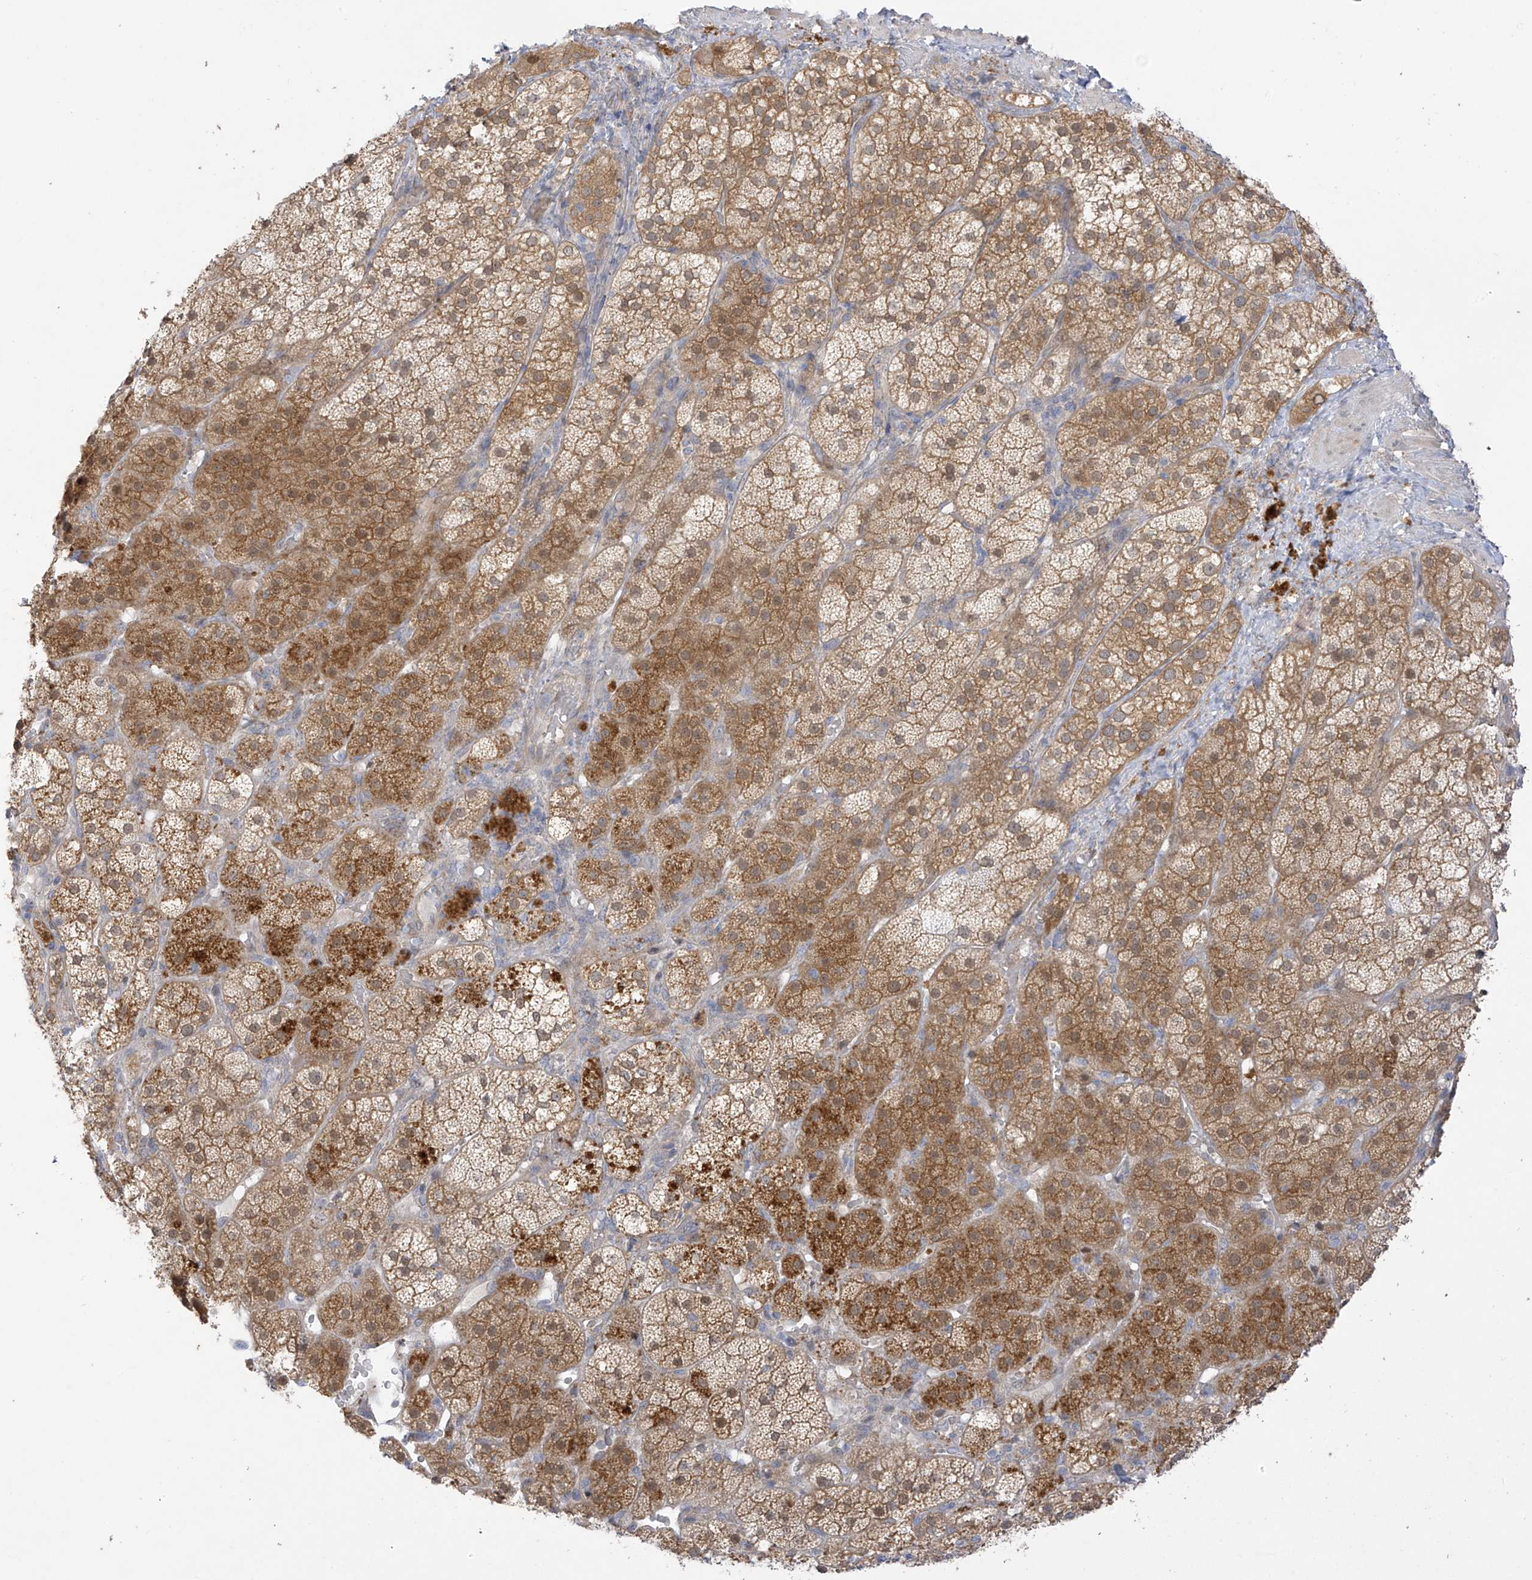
{"staining": {"intensity": "moderate", "quantity": "25%-75%", "location": "cytoplasmic/membranous"}, "tissue": "adrenal gland", "cell_type": "Glandular cells", "image_type": "normal", "snomed": [{"axis": "morphology", "description": "Normal tissue, NOS"}, {"axis": "topography", "description": "Adrenal gland"}], "caption": "Protein expression analysis of unremarkable human adrenal gland reveals moderate cytoplasmic/membranous positivity in about 25%-75% of glandular cells.", "gene": "EIPR1", "patient": {"sex": "male", "age": 57}}